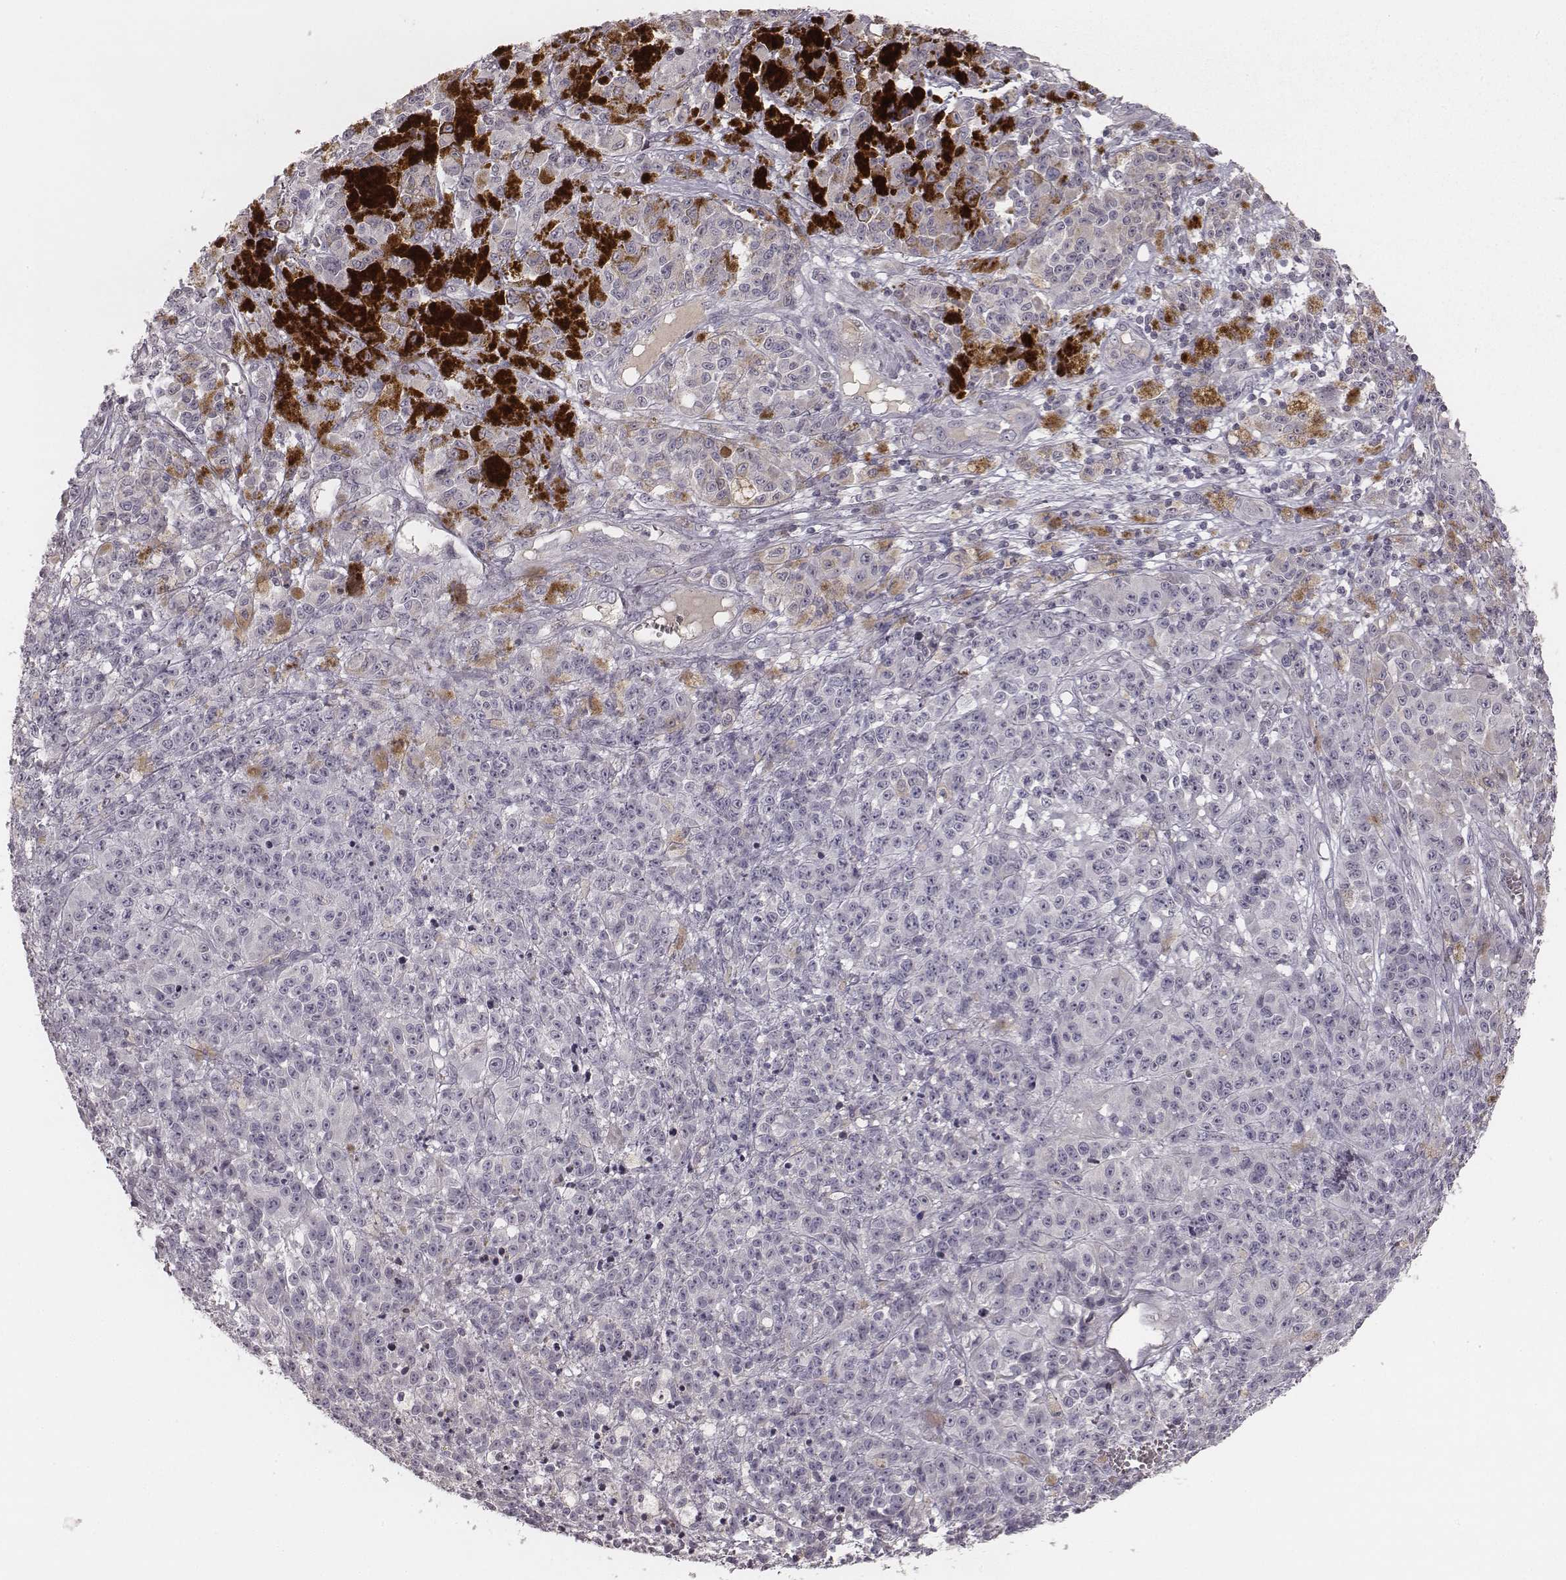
{"staining": {"intensity": "weak", "quantity": "<25%", "location": "cytoplasmic/membranous"}, "tissue": "melanoma", "cell_type": "Tumor cells", "image_type": "cancer", "snomed": [{"axis": "morphology", "description": "Malignant melanoma, NOS"}, {"axis": "topography", "description": "Skin"}], "caption": "Immunohistochemical staining of melanoma reveals no significant expression in tumor cells.", "gene": "TLX3", "patient": {"sex": "female", "age": 58}}